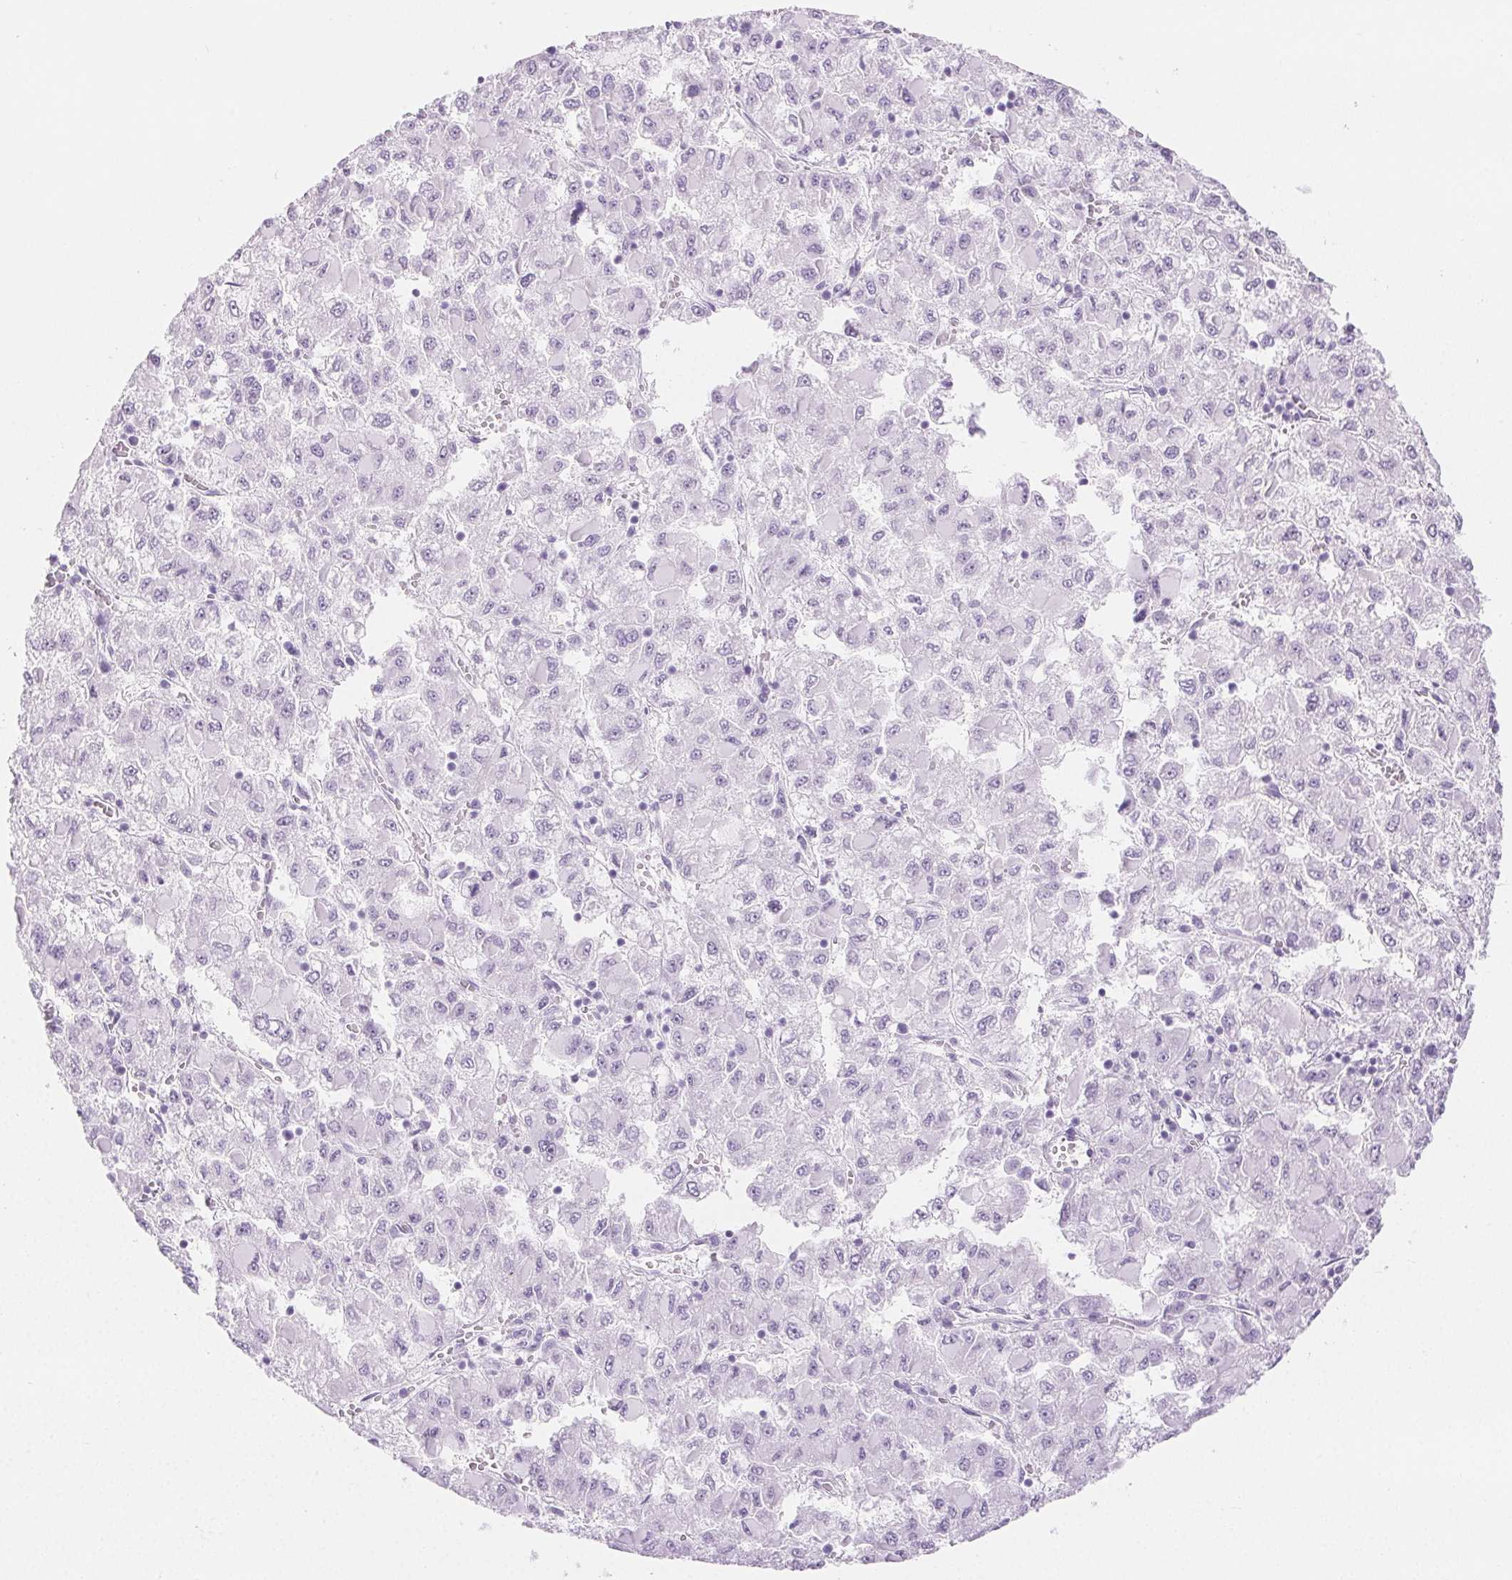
{"staining": {"intensity": "negative", "quantity": "none", "location": "none"}, "tissue": "liver cancer", "cell_type": "Tumor cells", "image_type": "cancer", "snomed": [{"axis": "morphology", "description": "Carcinoma, Hepatocellular, NOS"}, {"axis": "topography", "description": "Liver"}], "caption": "A histopathology image of human liver cancer (hepatocellular carcinoma) is negative for staining in tumor cells. The staining is performed using DAB (3,3'-diaminobenzidine) brown chromogen with nuclei counter-stained in using hematoxylin.", "gene": "SPRR3", "patient": {"sex": "male", "age": 40}}